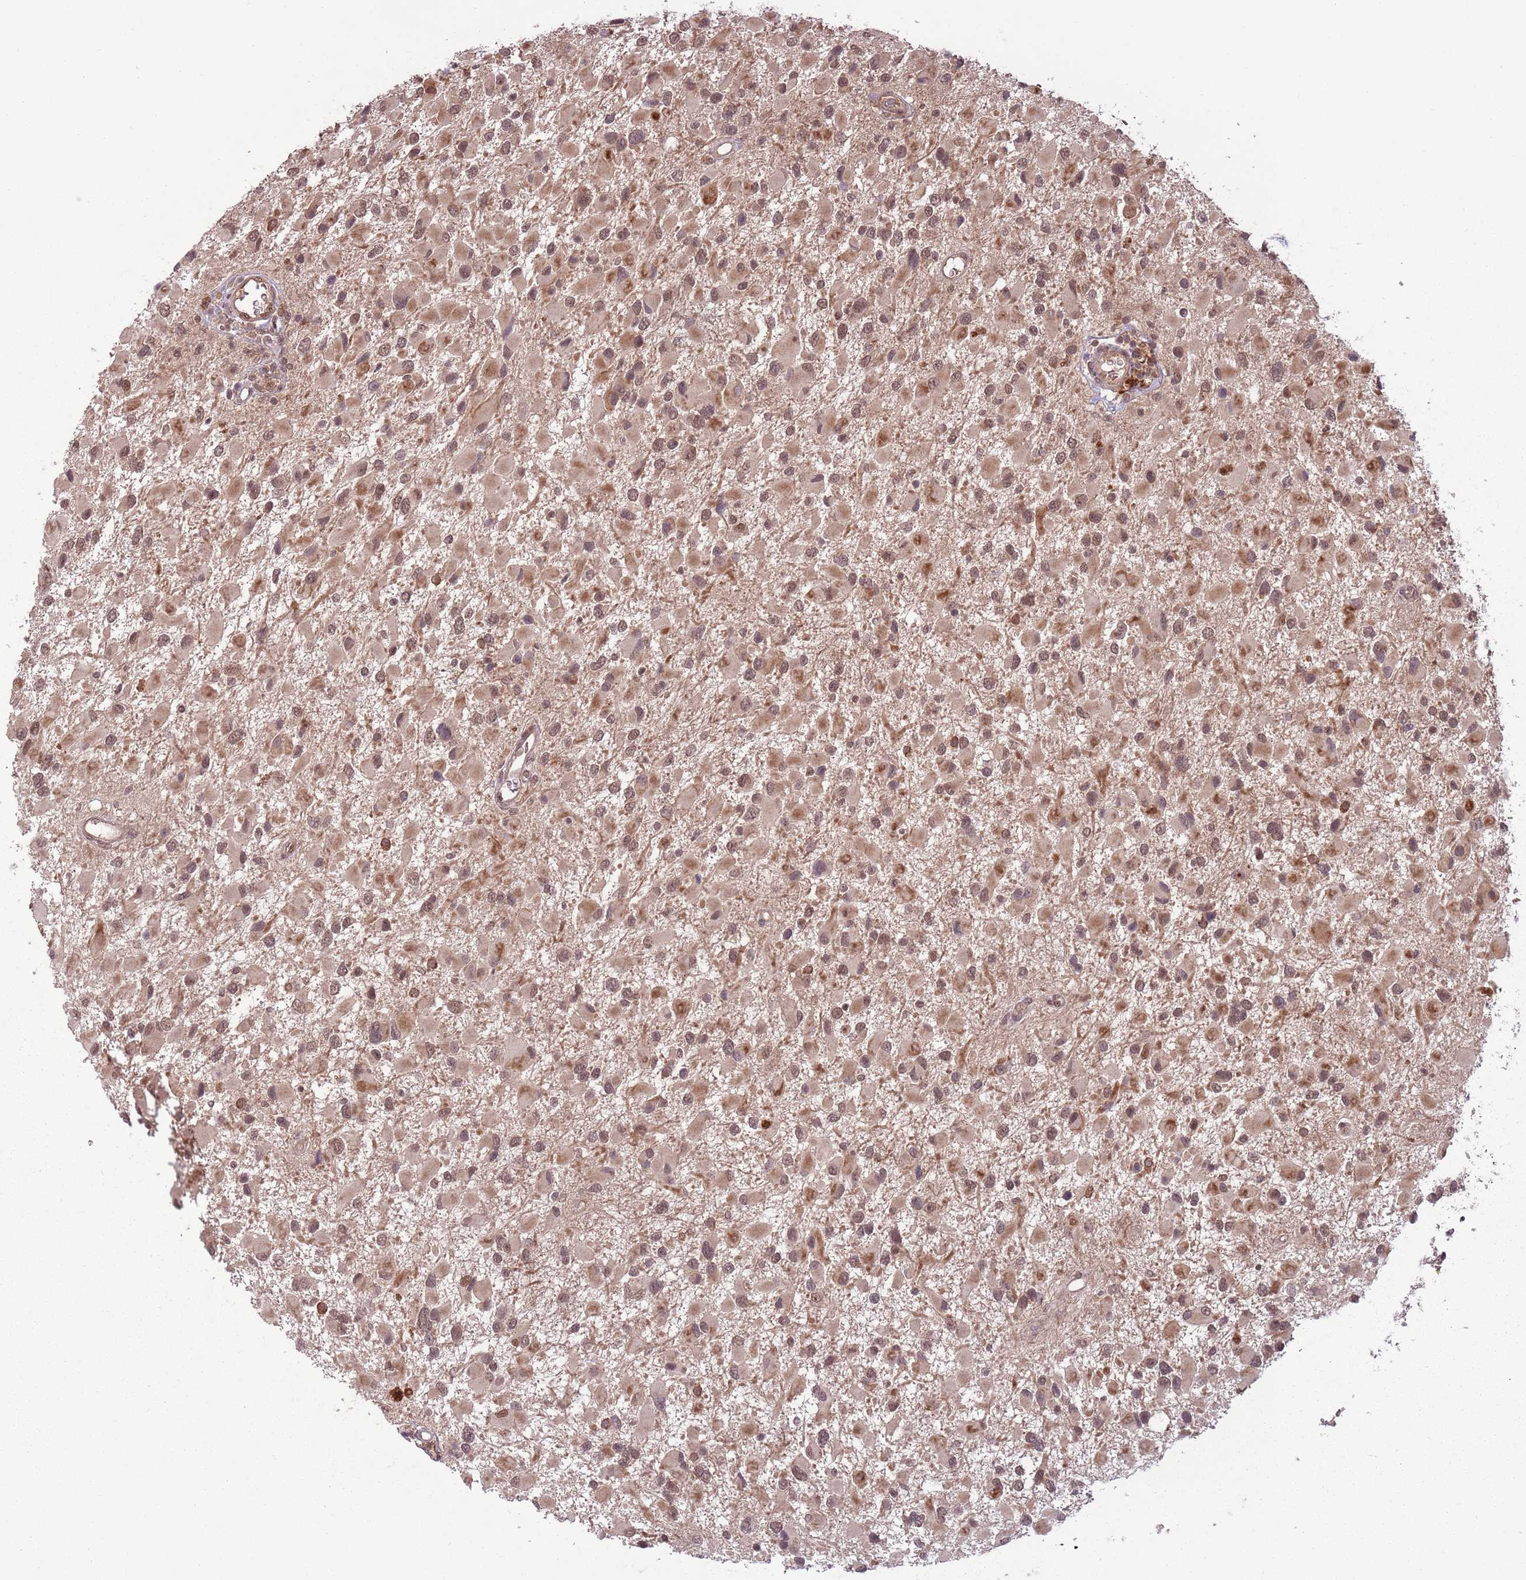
{"staining": {"intensity": "weak", "quantity": ">75%", "location": "cytoplasmic/membranous,nuclear"}, "tissue": "glioma", "cell_type": "Tumor cells", "image_type": "cancer", "snomed": [{"axis": "morphology", "description": "Glioma, malignant, High grade"}, {"axis": "topography", "description": "Brain"}], "caption": "About >75% of tumor cells in glioma reveal weak cytoplasmic/membranous and nuclear protein positivity as visualized by brown immunohistochemical staining.", "gene": "ADAMTS3", "patient": {"sex": "male", "age": 53}}